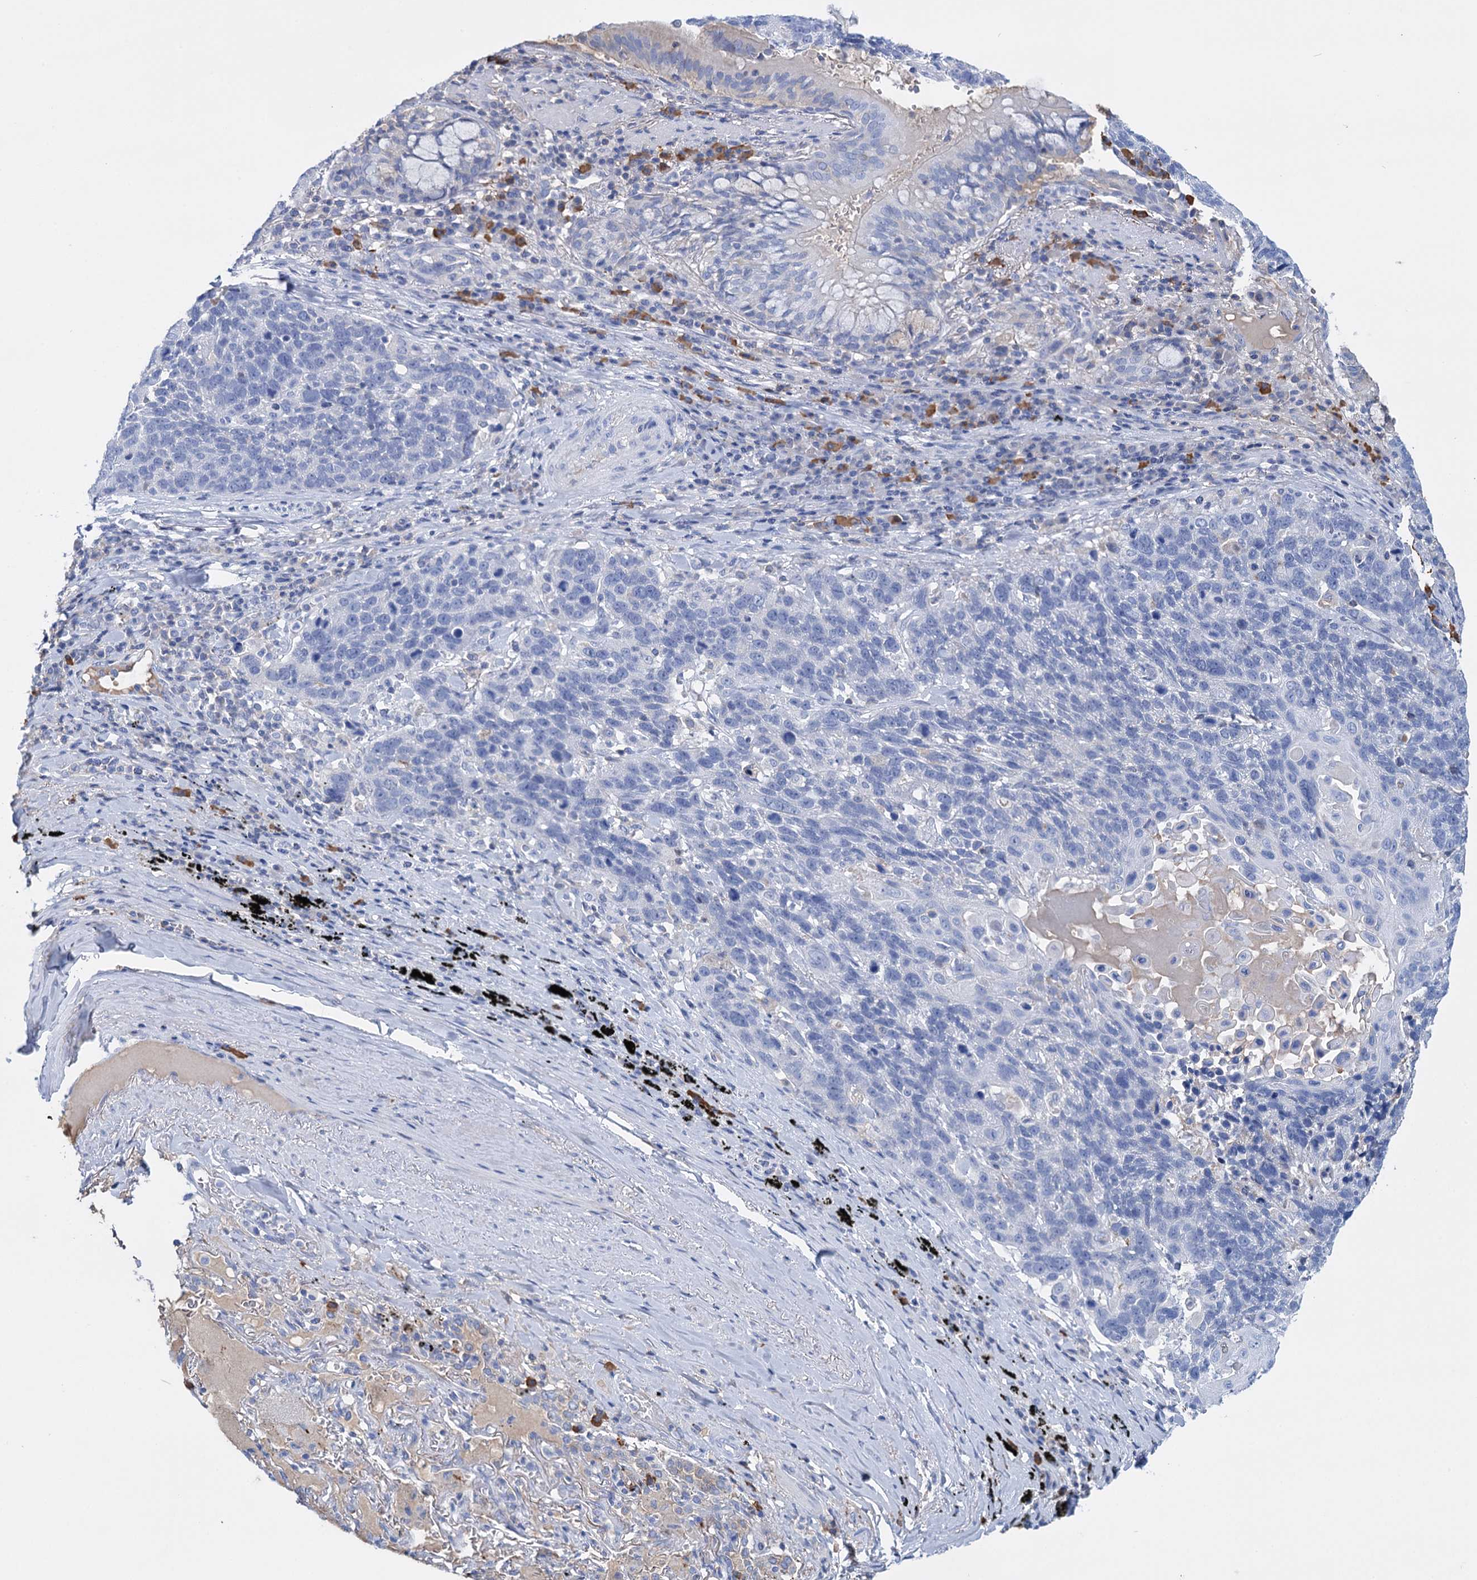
{"staining": {"intensity": "negative", "quantity": "none", "location": "none"}, "tissue": "lung cancer", "cell_type": "Tumor cells", "image_type": "cancer", "snomed": [{"axis": "morphology", "description": "Squamous cell carcinoma, NOS"}, {"axis": "topography", "description": "Lung"}], "caption": "Photomicrograph shows no protein expression in tumor cells of lung cancer tissue.", "gene": "FBXW12", "patient": {"sex": "male", "age": 66}}